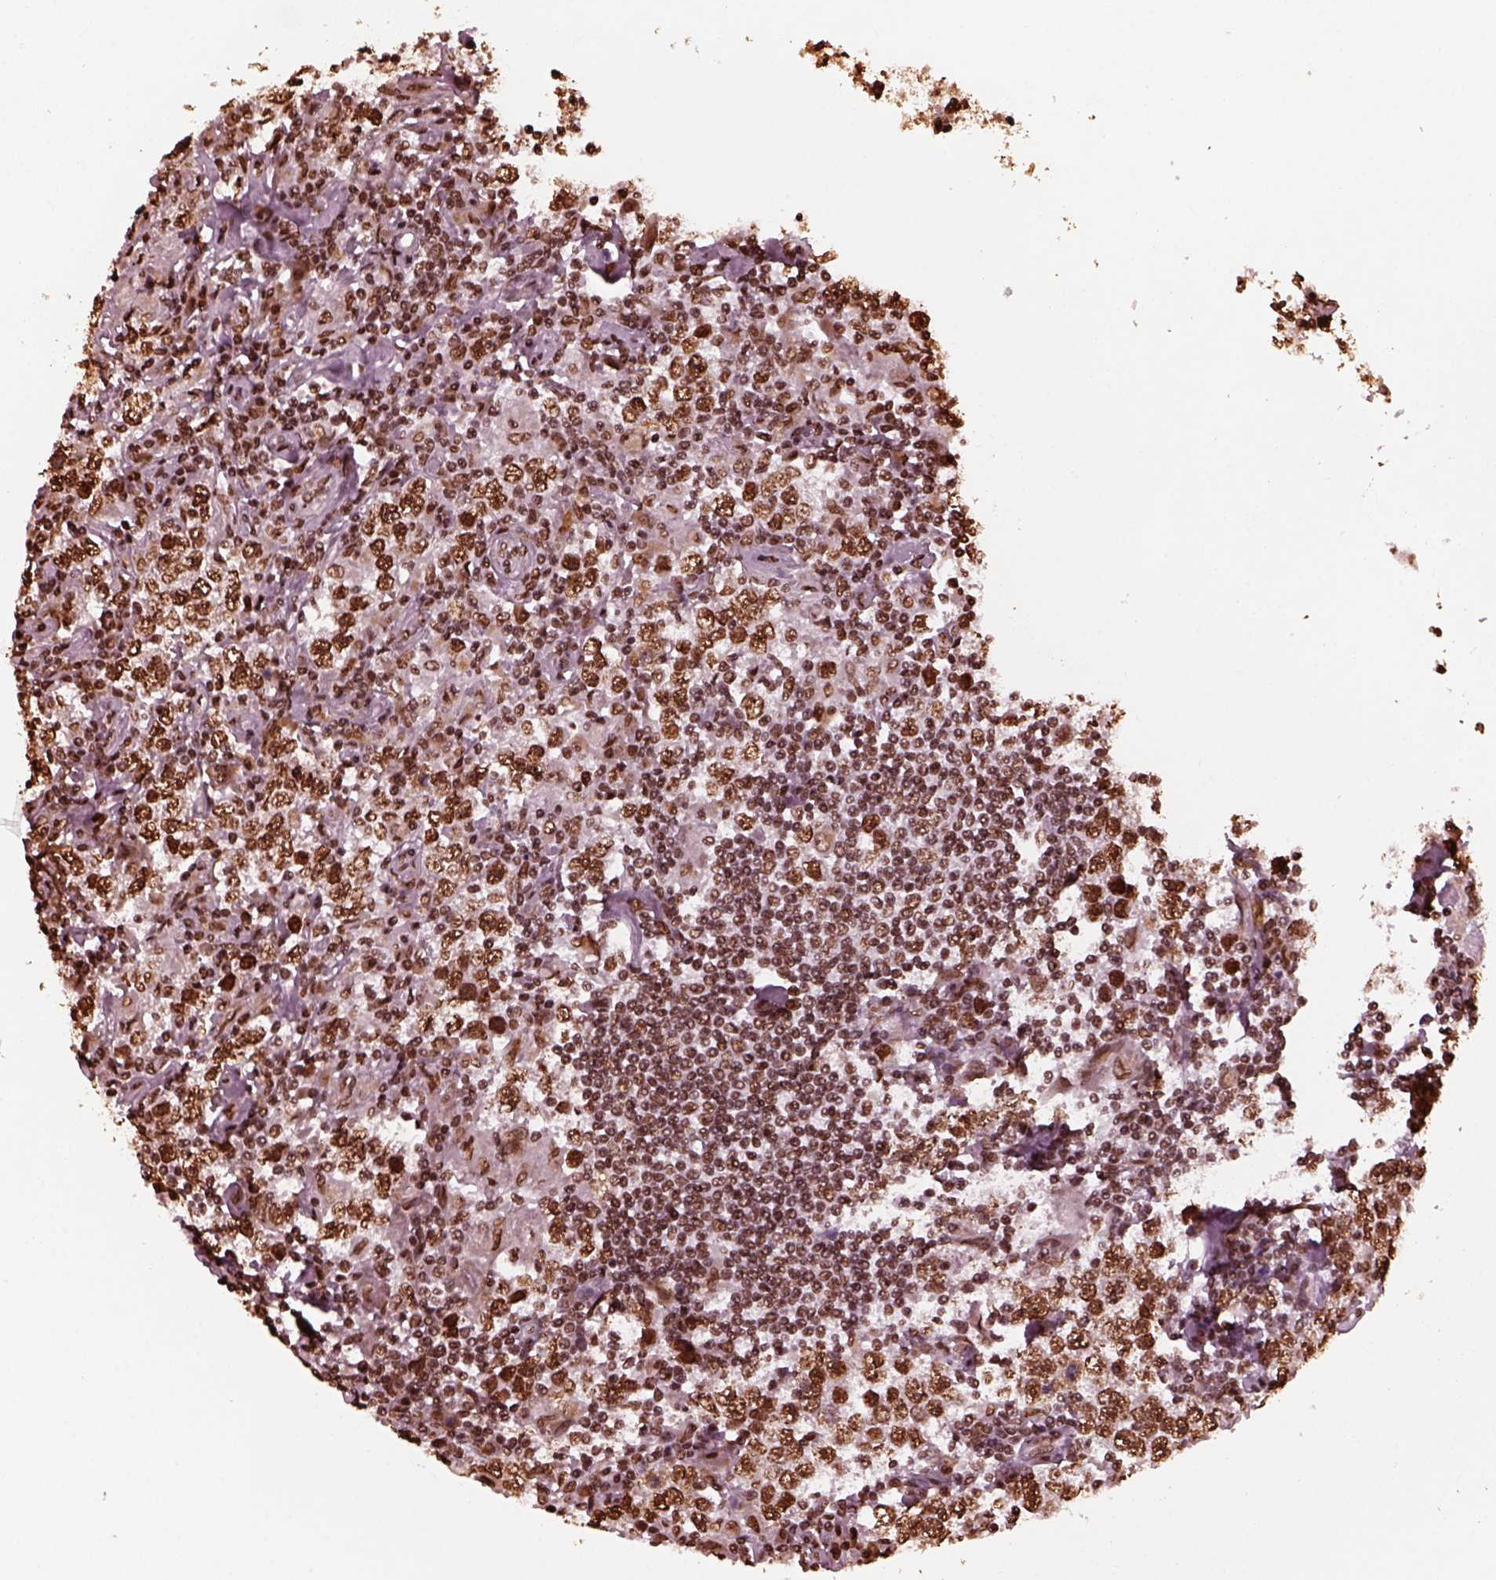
{"staining": {"intensity": "strong", "quantity": ">75%", "location": "nuclear"}, "tissue": "testis cancer", "cell_type": "Tumor cells", "image_type": "cancer", "snomed": [{"axis": "morphology", "description": "Seminoma, NOS"}, {"axis": "morphology", "description": "Carcinoma, Embryonal, NOS"}, {"axis": "topography", "description": "Testis"}], "caption": "Tumor cells exhibit high levels of strong nuclear positivity in approximately >75% of cells in human testis cancer (embryonal carcinoma).", "gene": "NSD1", "patient": {"sex": "male", "age": 41}}